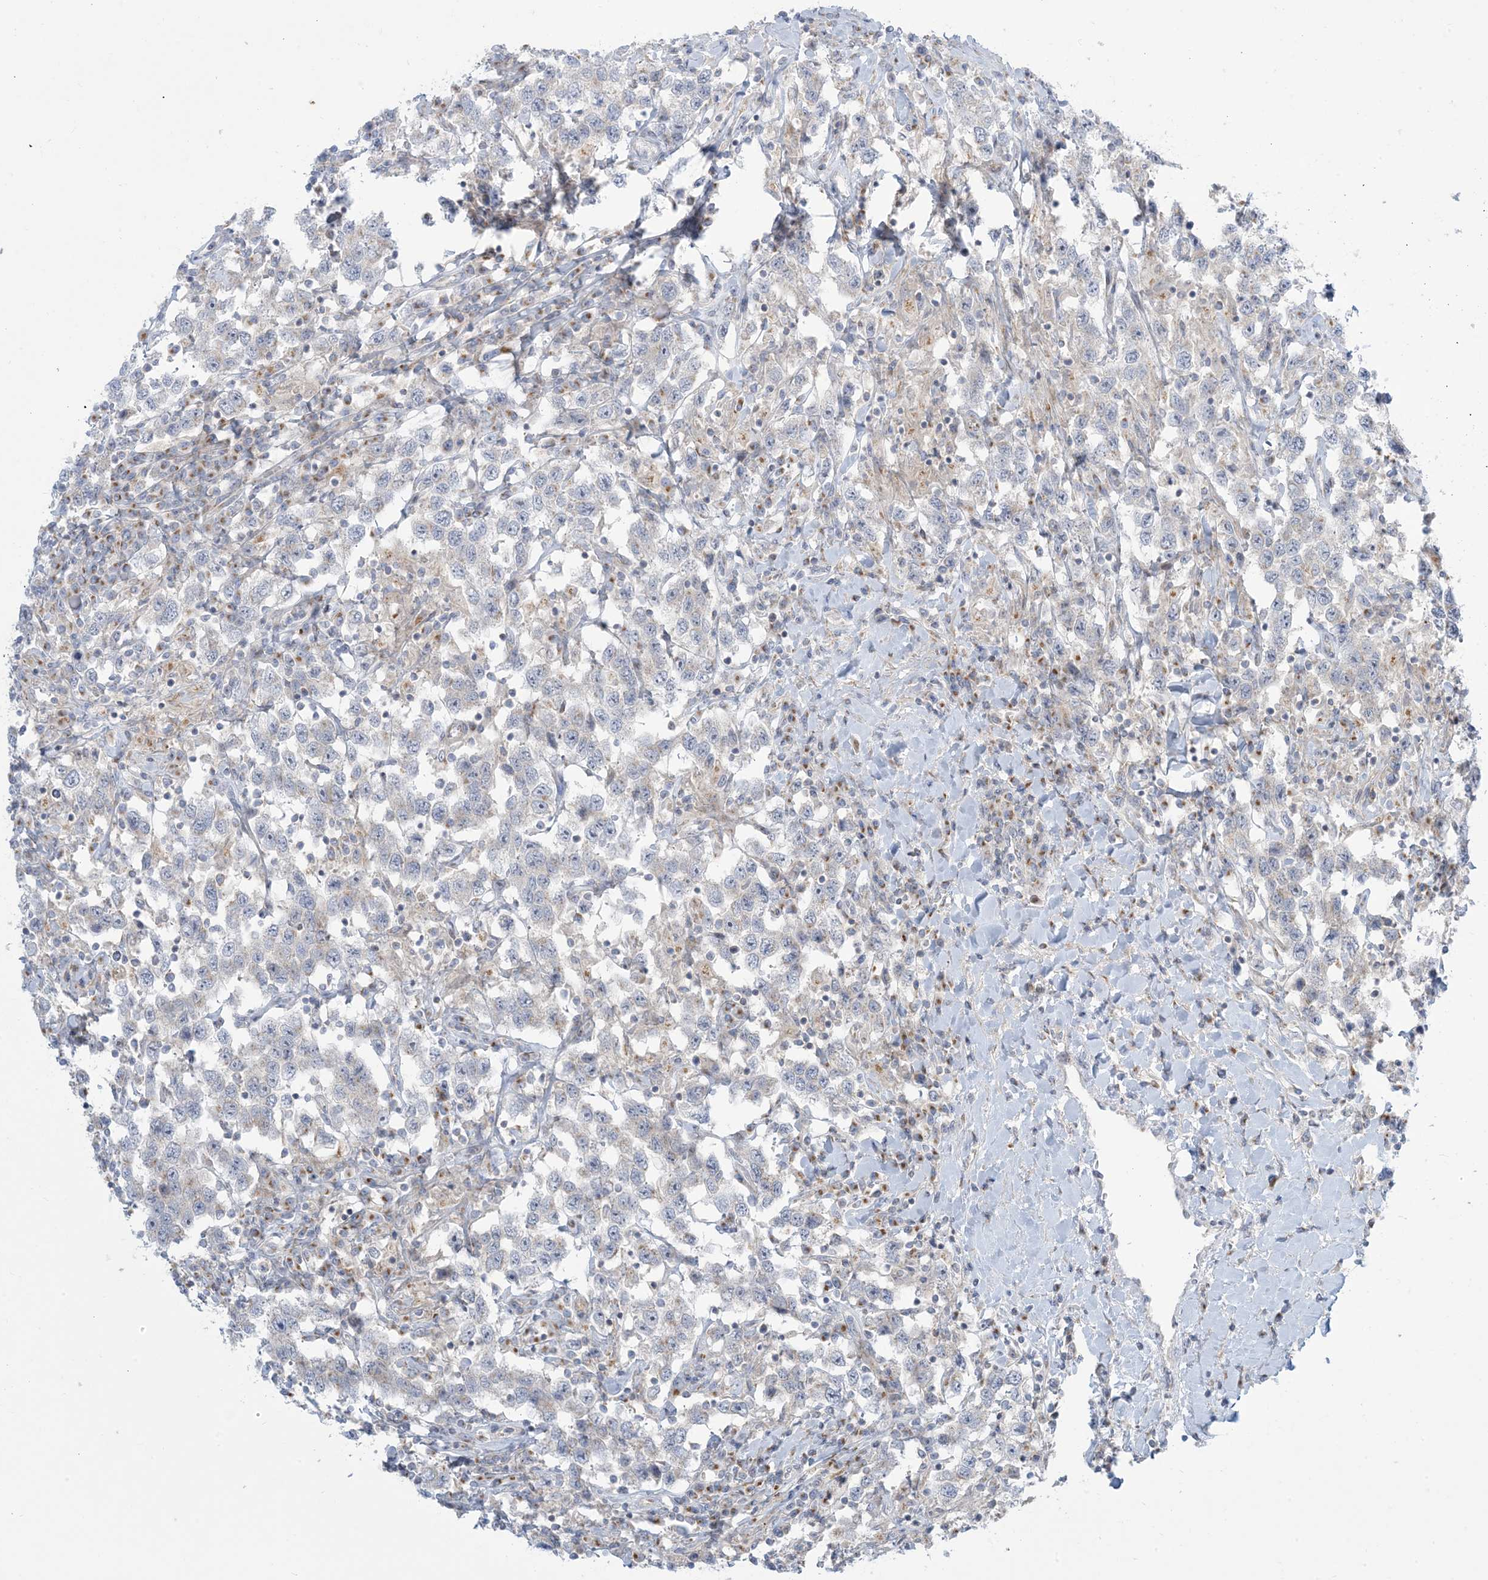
{"staining": {"intensity": "weak", "quantity": "<25%", "location": "cytoplasmic/membranous"}, "tissue": "testis cancer", "cell_type": "Tumor cells", "image_type": "cancer", "snomed": [{"axis": "morphology", "description": "Seminoma, NOS"}, {"axis": "topography", "description": "Testis"}], "caption": "This is an IHC micrograph of human seminoma (testis). There is no staining in tumor cells.", "gene": "AFTPH", "patient": {"sex": "male", "age": 41}}